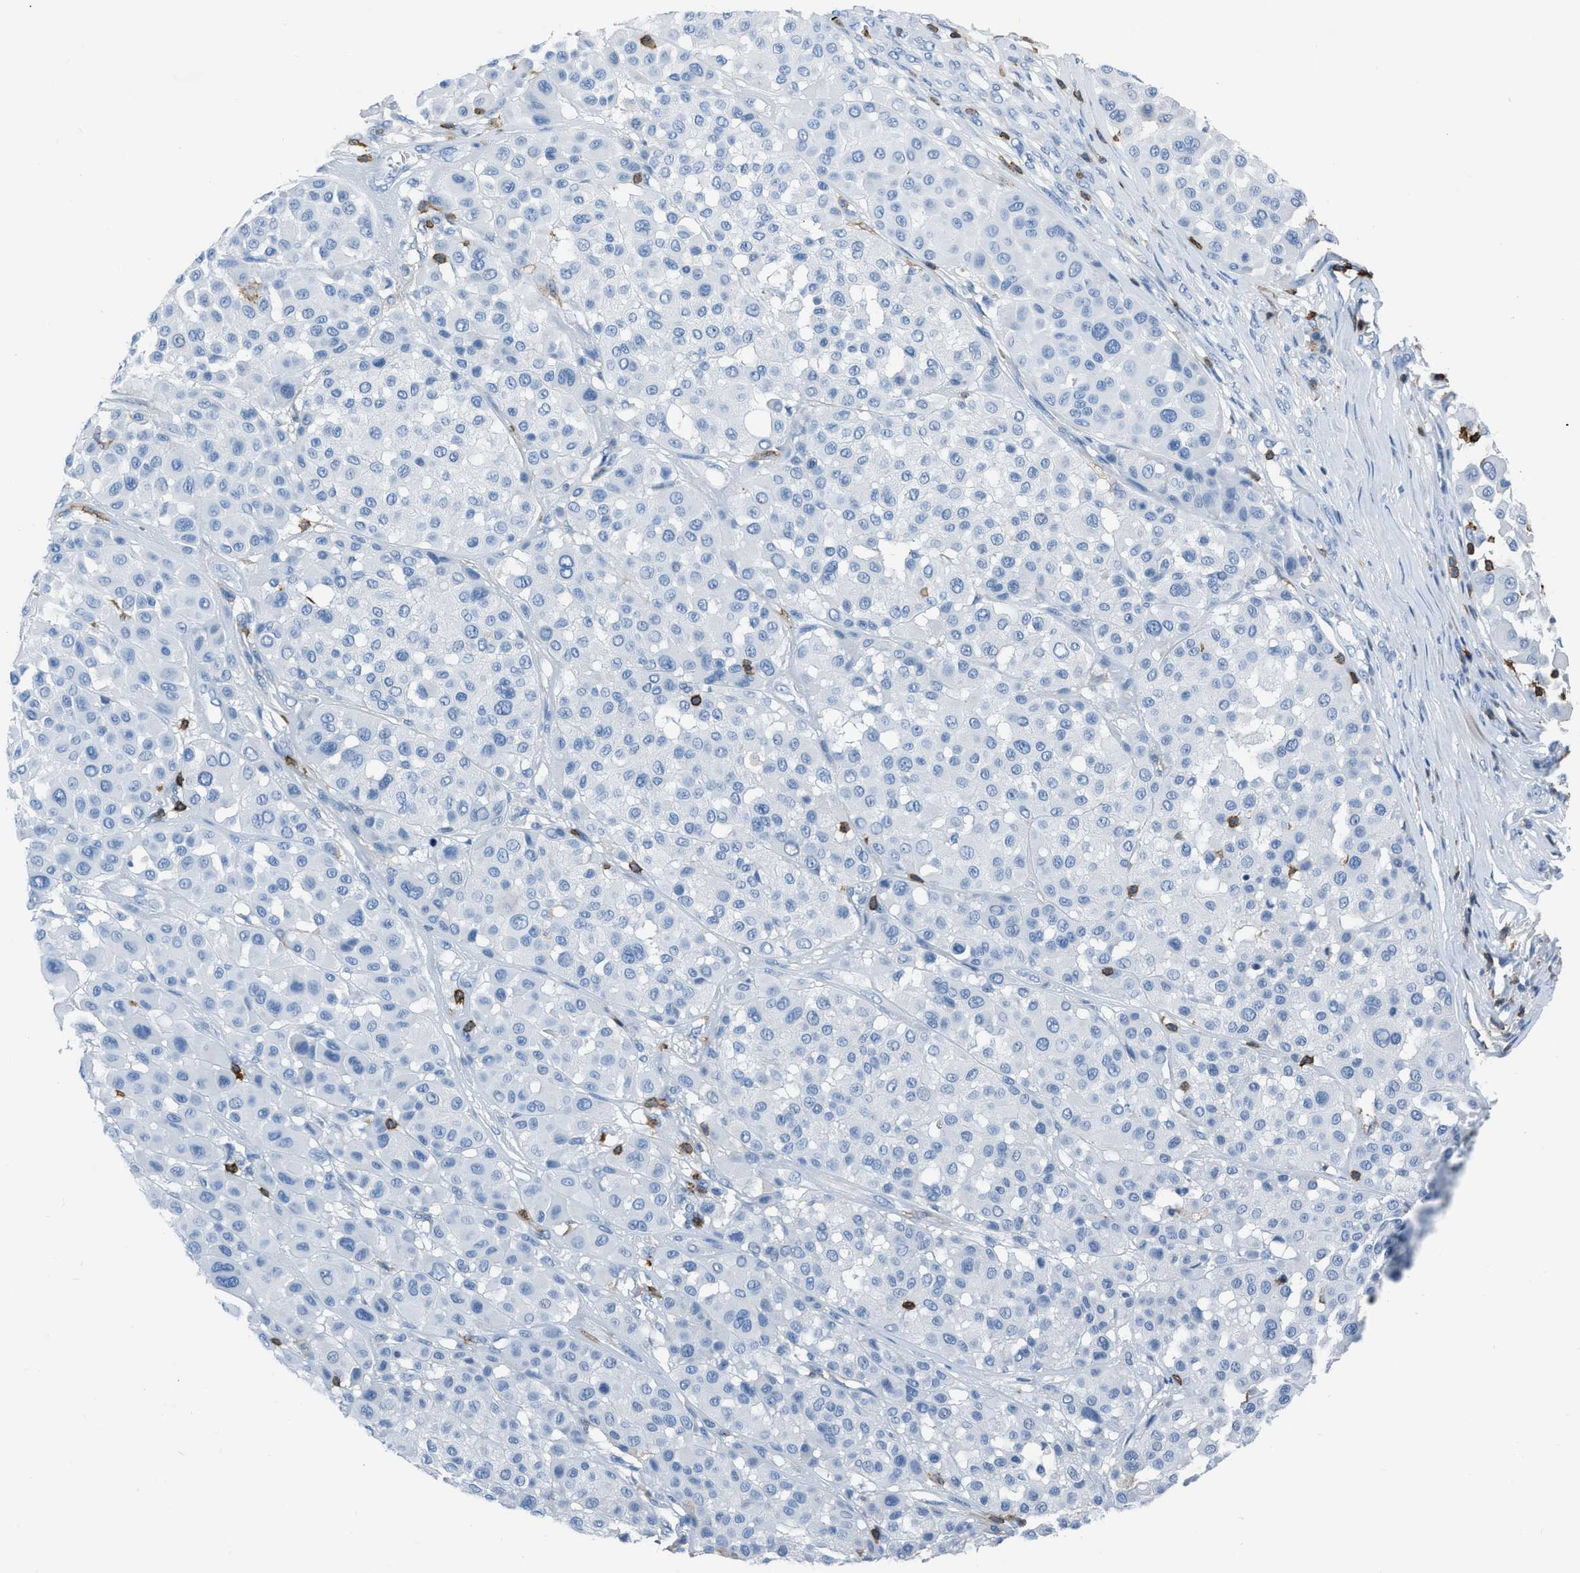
{"staining": {"intensity": "negative", "quantity": "none", "location": "none"}, "tissue": "melanoma", "cell_type": "Tumor cells", "image_type": "cancer", "snomed": [{"axis": "morphology", "description": "Malignant melanoma, Metastatic site"}, {"axis": "topography", "description": "Soft tissue"}], "caption": "Malignant melanoma (metastatic site) was stained to show a protein in brown. There is no significant expression in tumor cells. Nuclei are stained in blue.", "gene": "LSP1", "patient": {"sex": "male", "age": 41}}